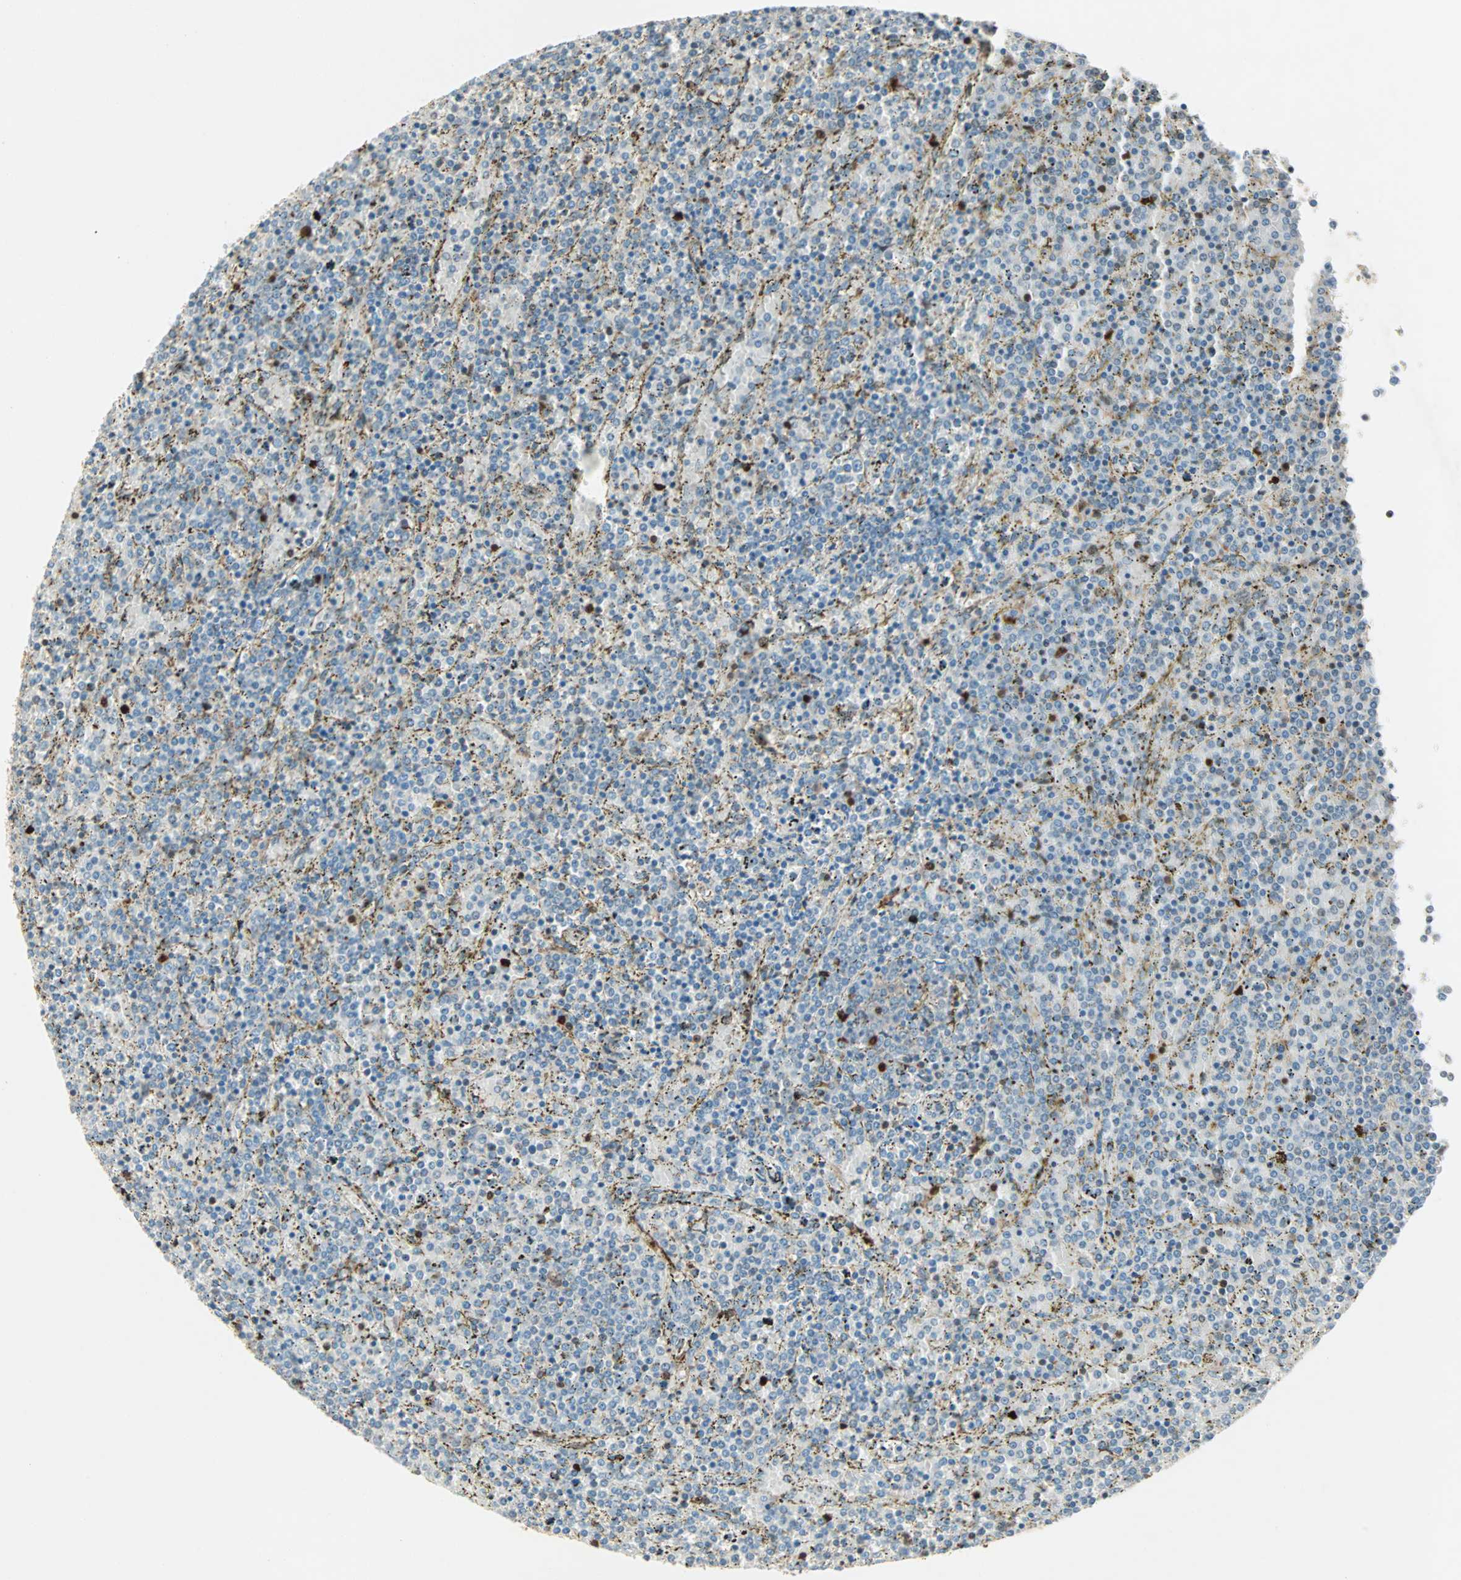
{"staining": {"intensity": "negative", "quantity": "none", "location": "none"}, "tissue": "lymphoma", "cell_type": "Tumor cells", "image_type": "cancer", "snomed": [{"axis": "morphology", "description": "Malignant lymphoma, non-Hodgkin's type, Low grade"}, {"axis": "topography", "description": "Spleen"}], "caption": "A high-resolution photomicrograph shows IHC staining of malignant lymphoma, non-Hodgkin's type (low-grade), which reveals no significant positivity in tumor cells. Brightfield microscopy of IHC stained with DAB (brown) and hematoxylin (blue), captured at high magnification.", "gene": "RTL6", "patient": {"sex": "female", "age": 77}}